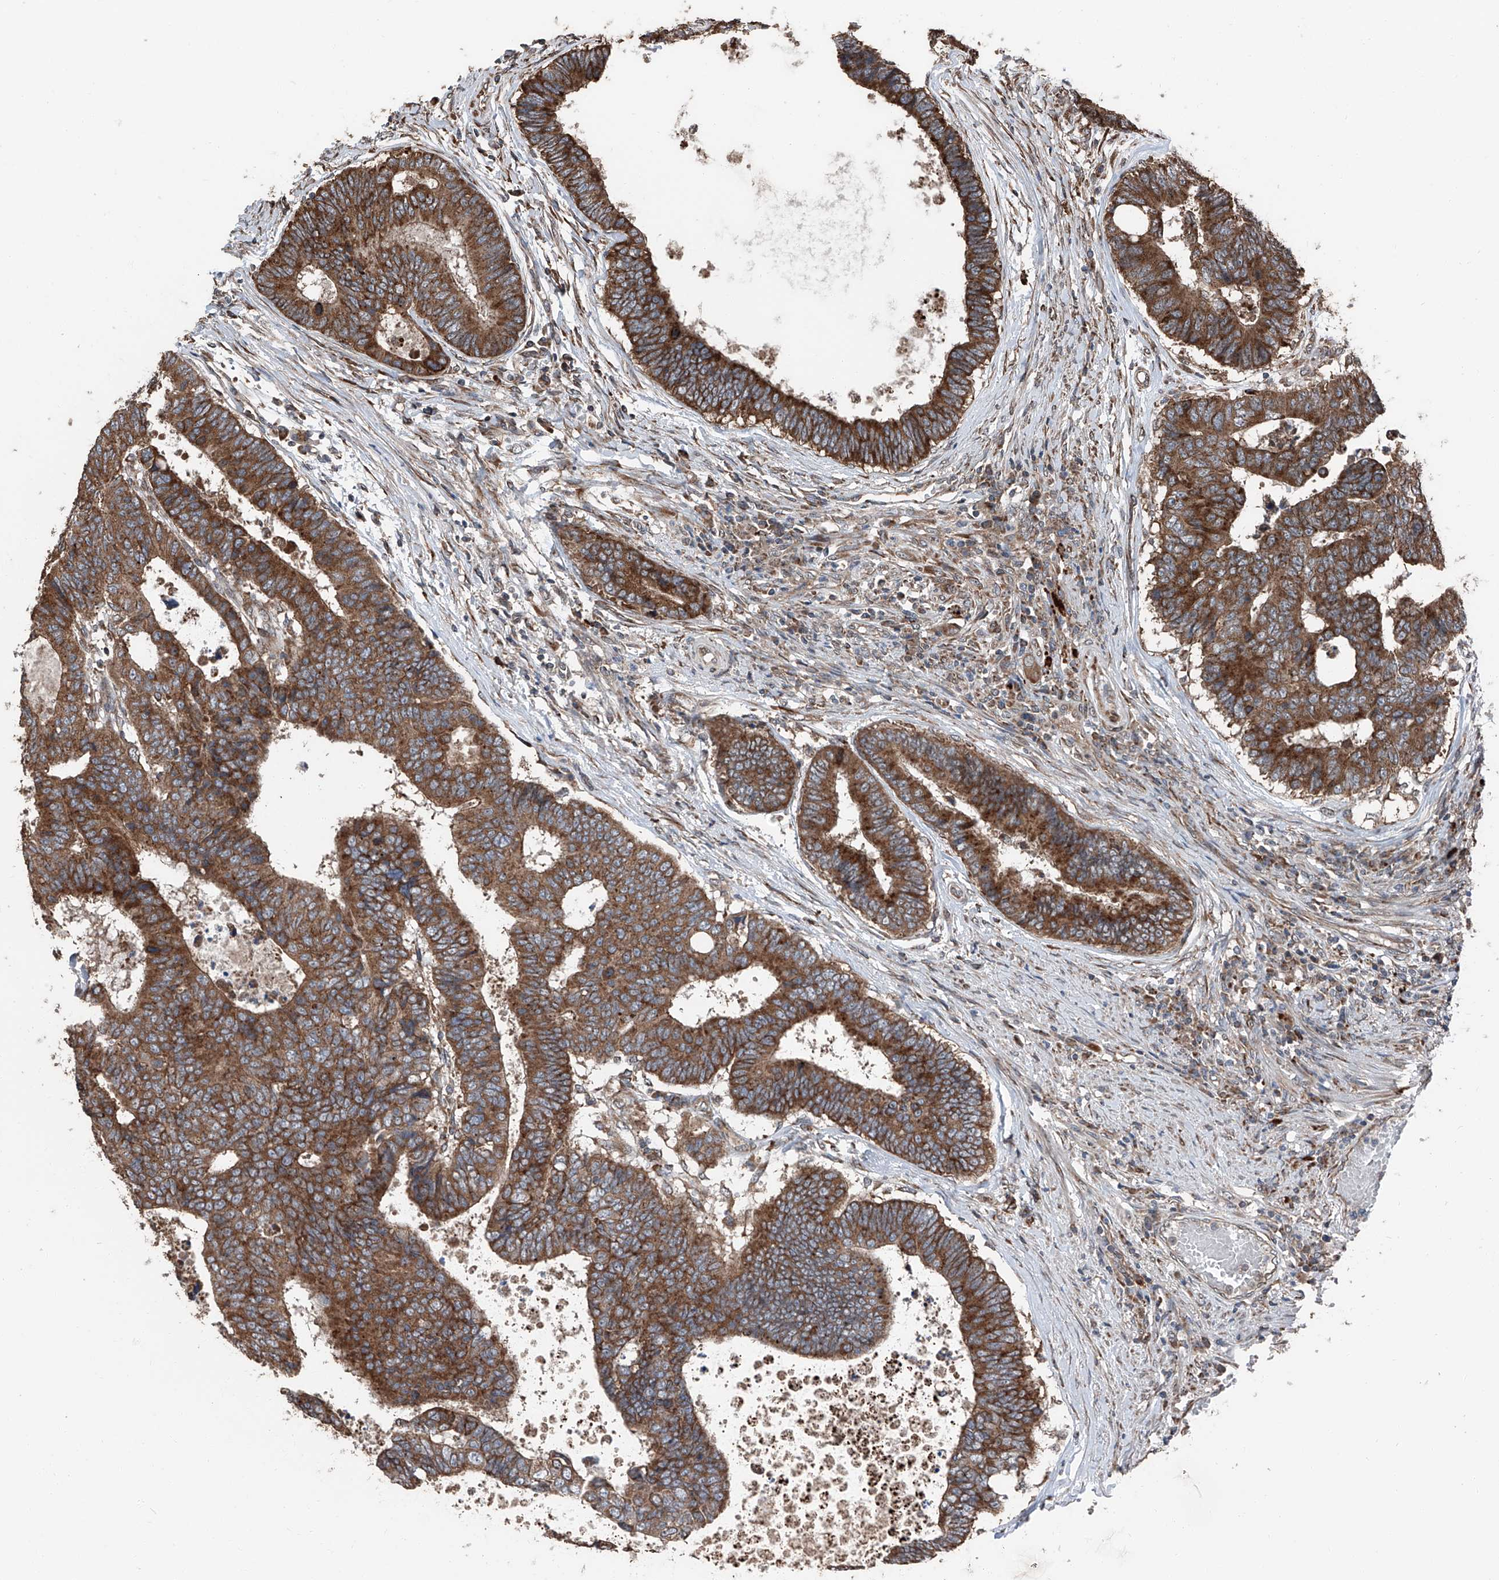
{"staining": {"intensity": "strong", "quantity": ">75%", "location": "cytoplasmic/membranous"}, "tissue": "colorectal cancer", "cell_type": "Tumor cells", "image_type": "cancer", "snomed": [{"axis": "morphology", "description": "Adenocarcinoma, NOS"}, {"axis": "topography", "description": "Rectum"}], "caption": "This is an image of IHC staining of colorectal cancer (adenocarcinoma), which shows strong positivity in the cytoplasmic/membranous of tumor cells.", "gene": "LIMK1", "patient": {"sex": "male", "age": 84}}